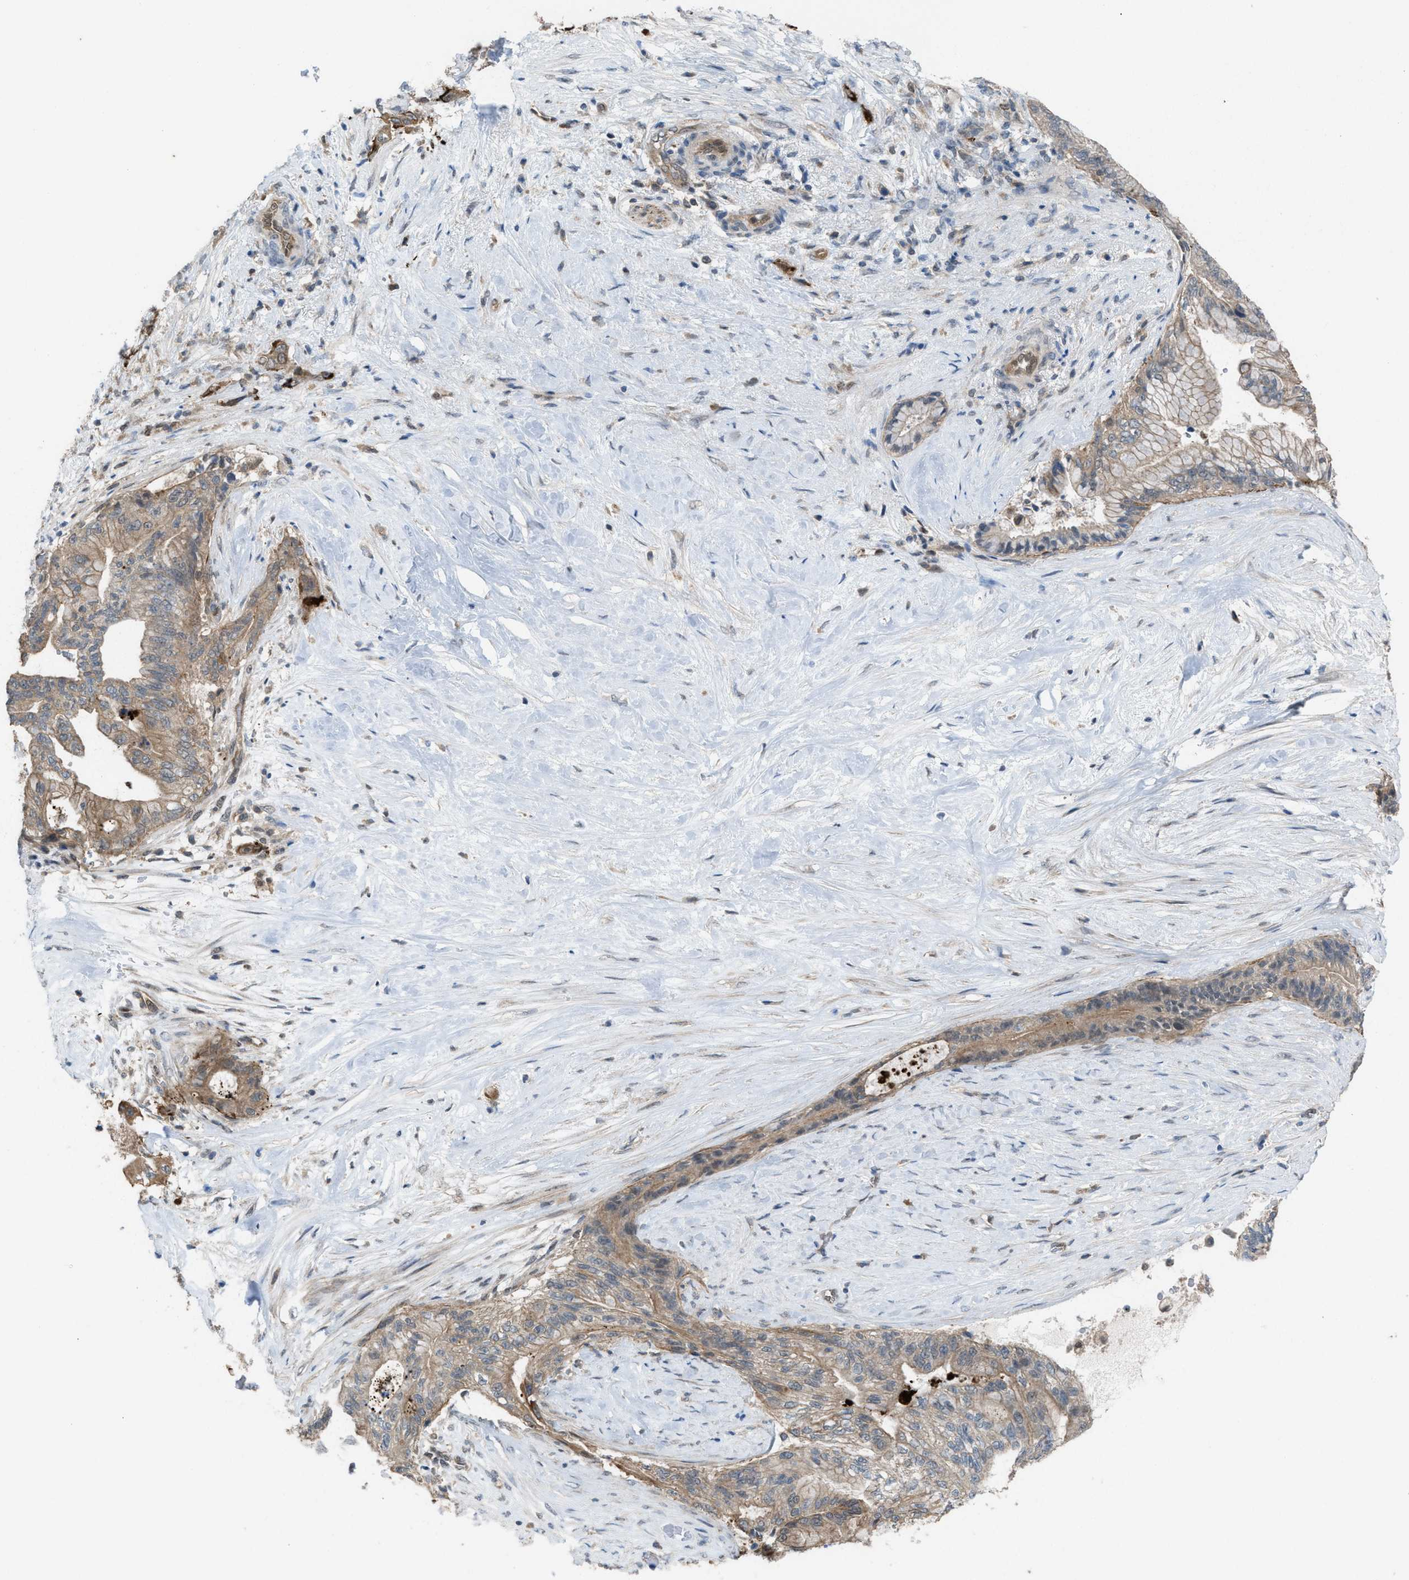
{"staining": {"intensity": "moderate", "quantity": ">75%", "location": "cytoplasmic/membranous"}, "tissue": "pancreatic cancer", "cell_type": "Tumor cells", "image_type": "cancer", "snomed": [{"axis": "morphology", "description": "Adenocarcinoma, NOS"}, {"axis": "topography", "description": "Pancreas"}], "caption": "Protein positivity by IHC demonstrates moderate cytoplasmic/membranous staining in approximately >75% of tumor cells in pancreatic adenocarcinoma.", "gene": "PLAA", "patient": {"sex": "male", "age": 59}}